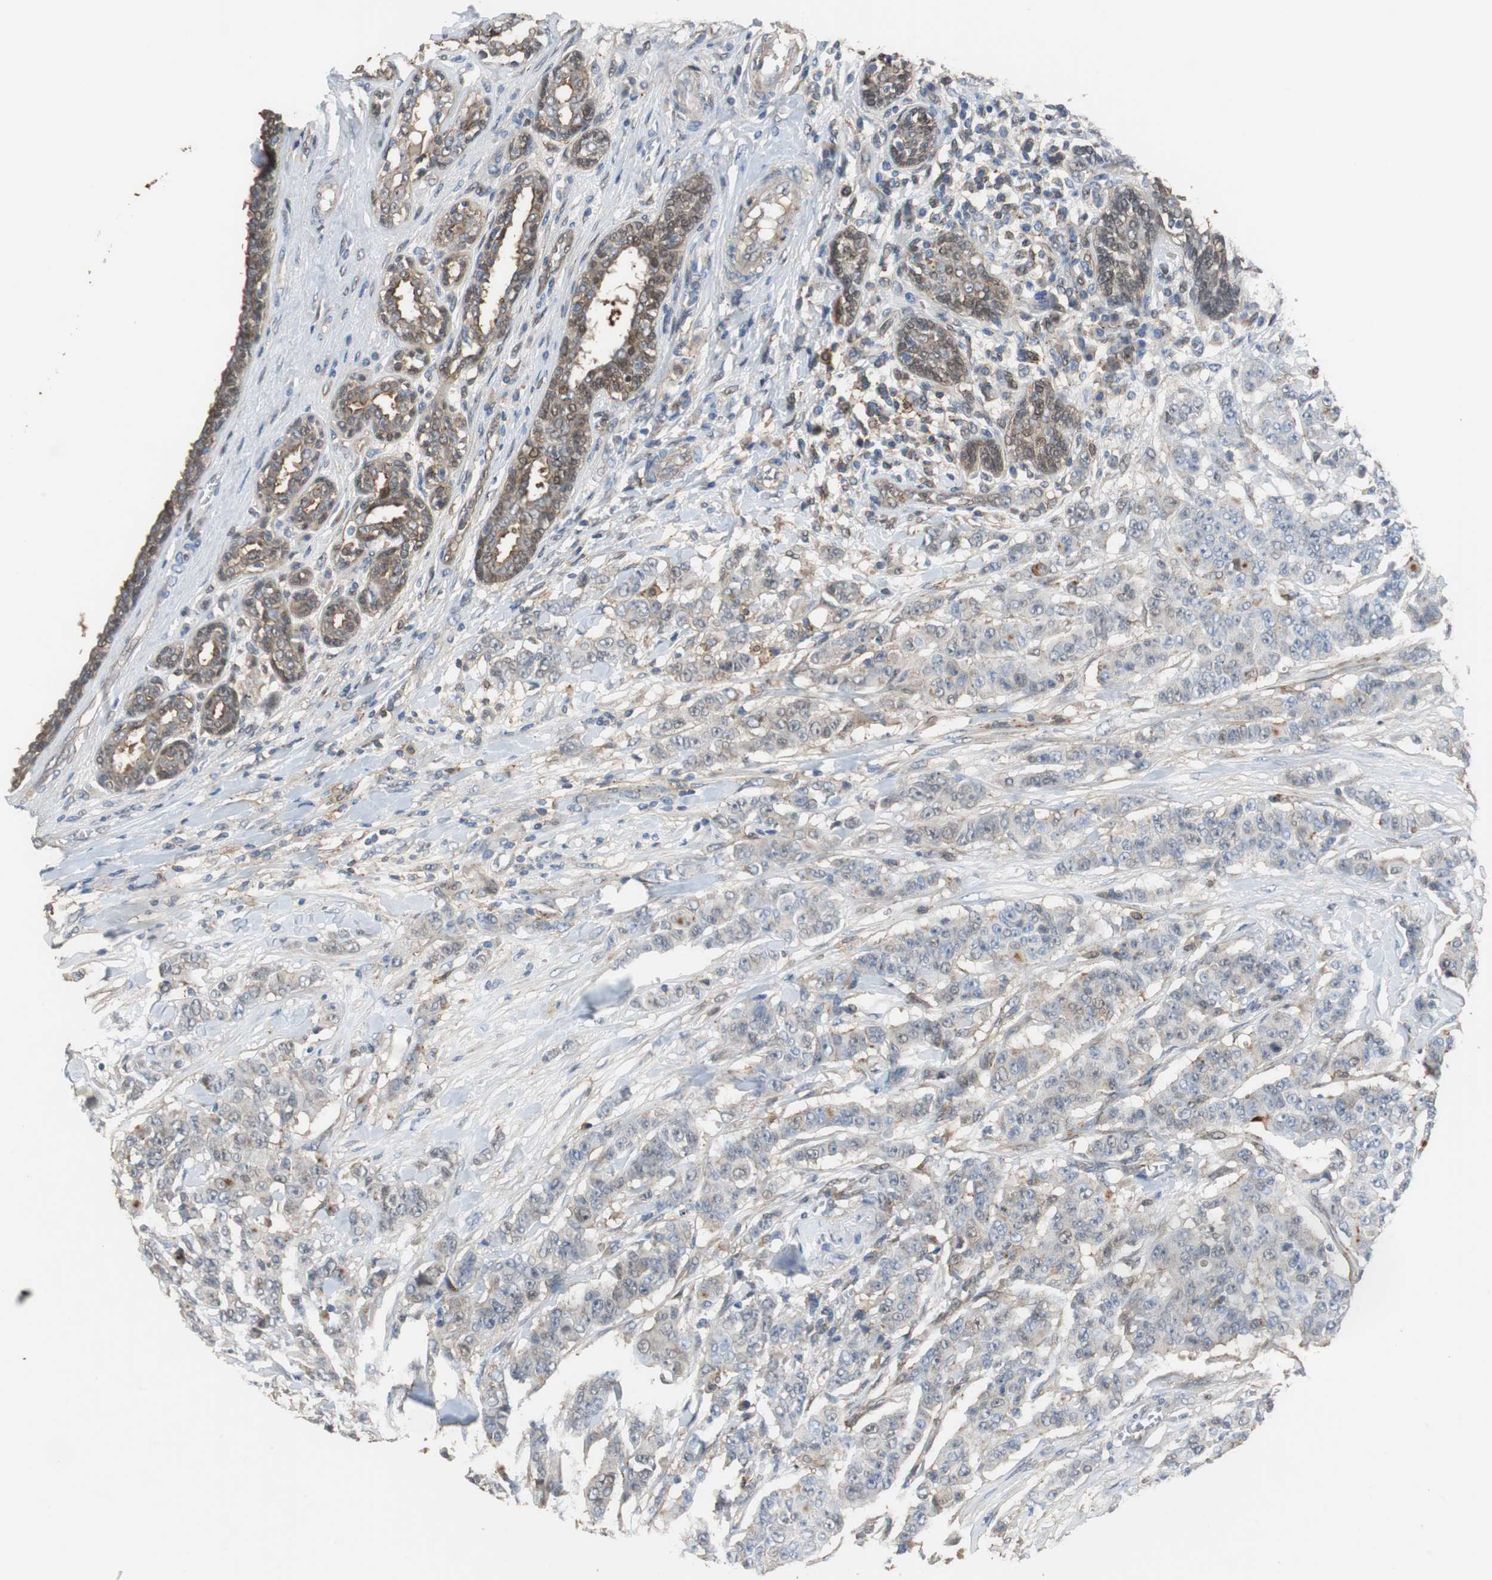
{"staining": {"intensity": "weak", "quantity": "<25%", "location": "cytoplasmic/membranous"}, "tissue": "breast cancer", "cell_type": "Tumor cells", "image_type": "cancer", "snomed": [{"axis": "morphology", "description": "Duct carcinoma"}, {"axis": "topography", "description": "Breast"}], "caption": "Immunohistochemical staining of human breast cancer (infiltrating ductal carcinoma) demonstrates no significant positivity in tumor cells.", "gene": "ANXA4", "patient": {"sex": "female", "age": 40}}